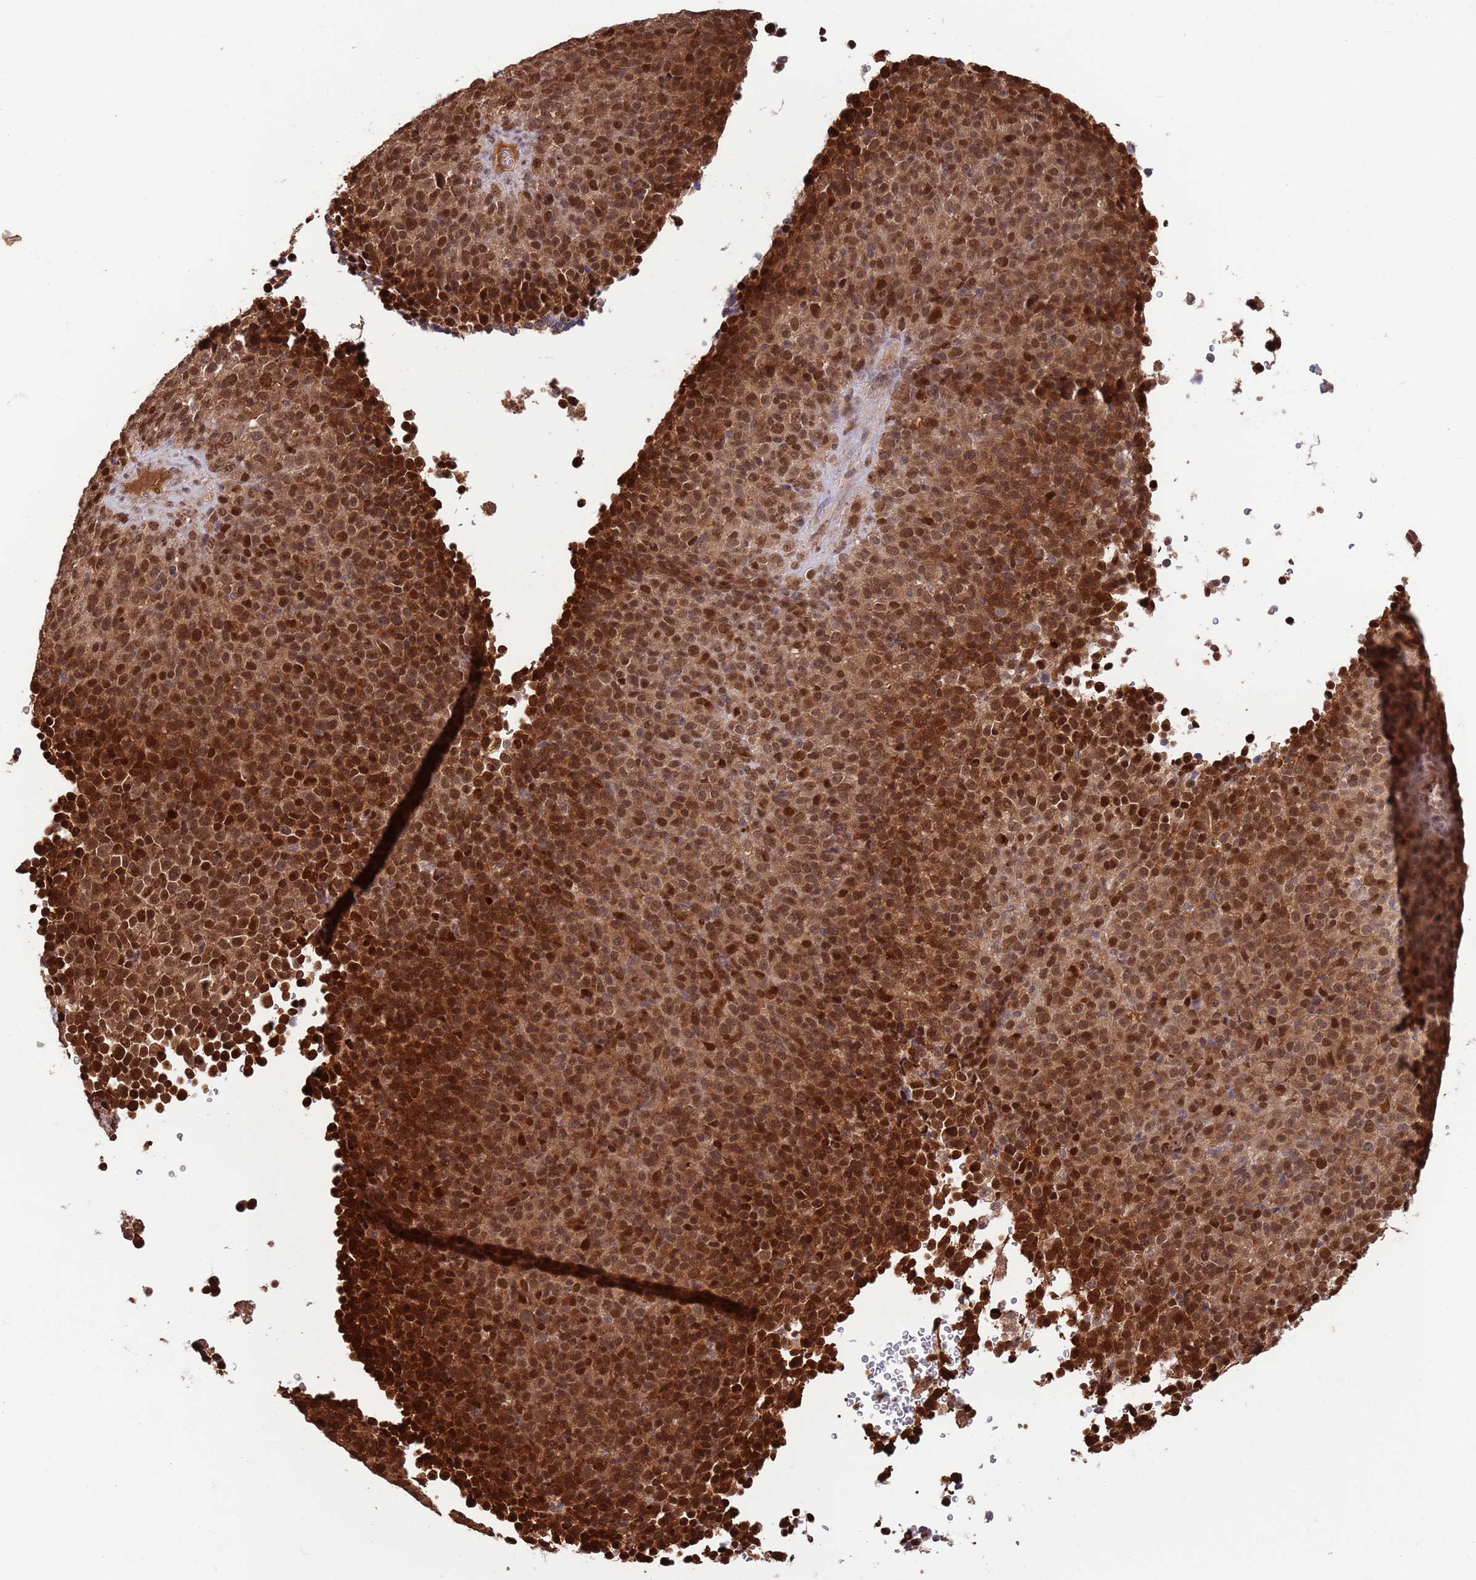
{"staining": {"intensity": "strong", "quantity": ">75%", "location": "cytoplasmic/membranous,nuclear"}, "tissue": "melanoma", "cell_type": "Tumor cells", "image_type": "cancer", "snomed": [{"axis": "morphology", "description": "Malignant melanoma, Metastatic site"}, {"axis": "topography", "description": "Brain"}], "caption": "This micrograph exhibits malignant melanoma (metastatic site) stained with IHC to label a protein in brown. The cytoplasmic/membranous and nuclear of tumor cells show strong positivity for the protein. Nuclei are counter-stained blue.", "gene": "SALL1", "patient": {"sex": "female", "age": 56}}